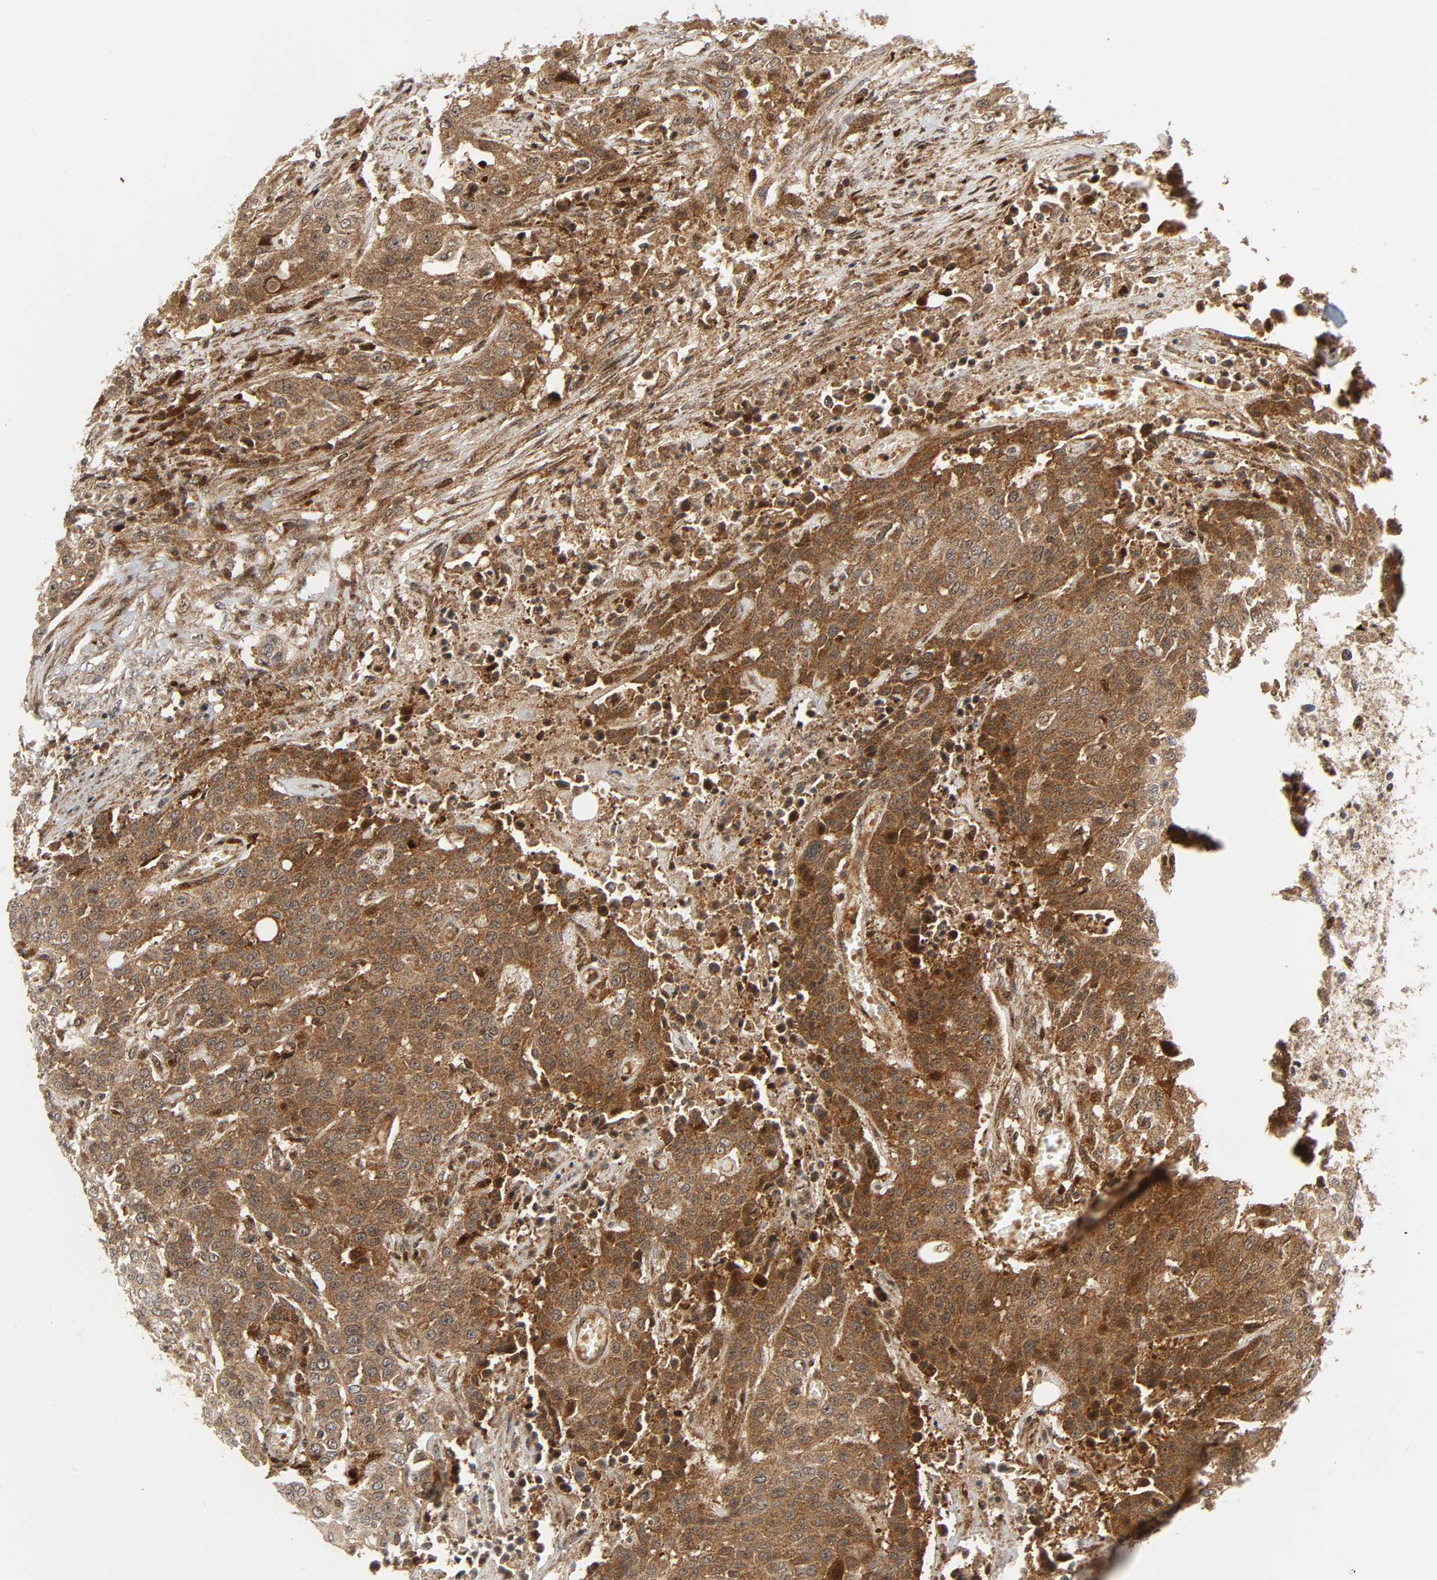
{"staining": {"intensity": "moderate", "quantity": ">75%", "location": "cytoplasmic/membranous"}, "tissue": "urothelial cancer", "cell_type": "Tumor cells", "image_type": "cancer", "snomed": [{"axis": "morphology", "description": "Urothelial carcinoma, High grade"}, {"axis": "topography", "description": "Urinary bladder"}], "caption": "High-grade urothelial carcinoma was stained to show a protein in brown. There is medium levels of moderate cytoplasmic/membranous staining in approximately >75% of tumor cells.", "gene": "CHUK", "patient": {"sex": "male", "age": 74}}